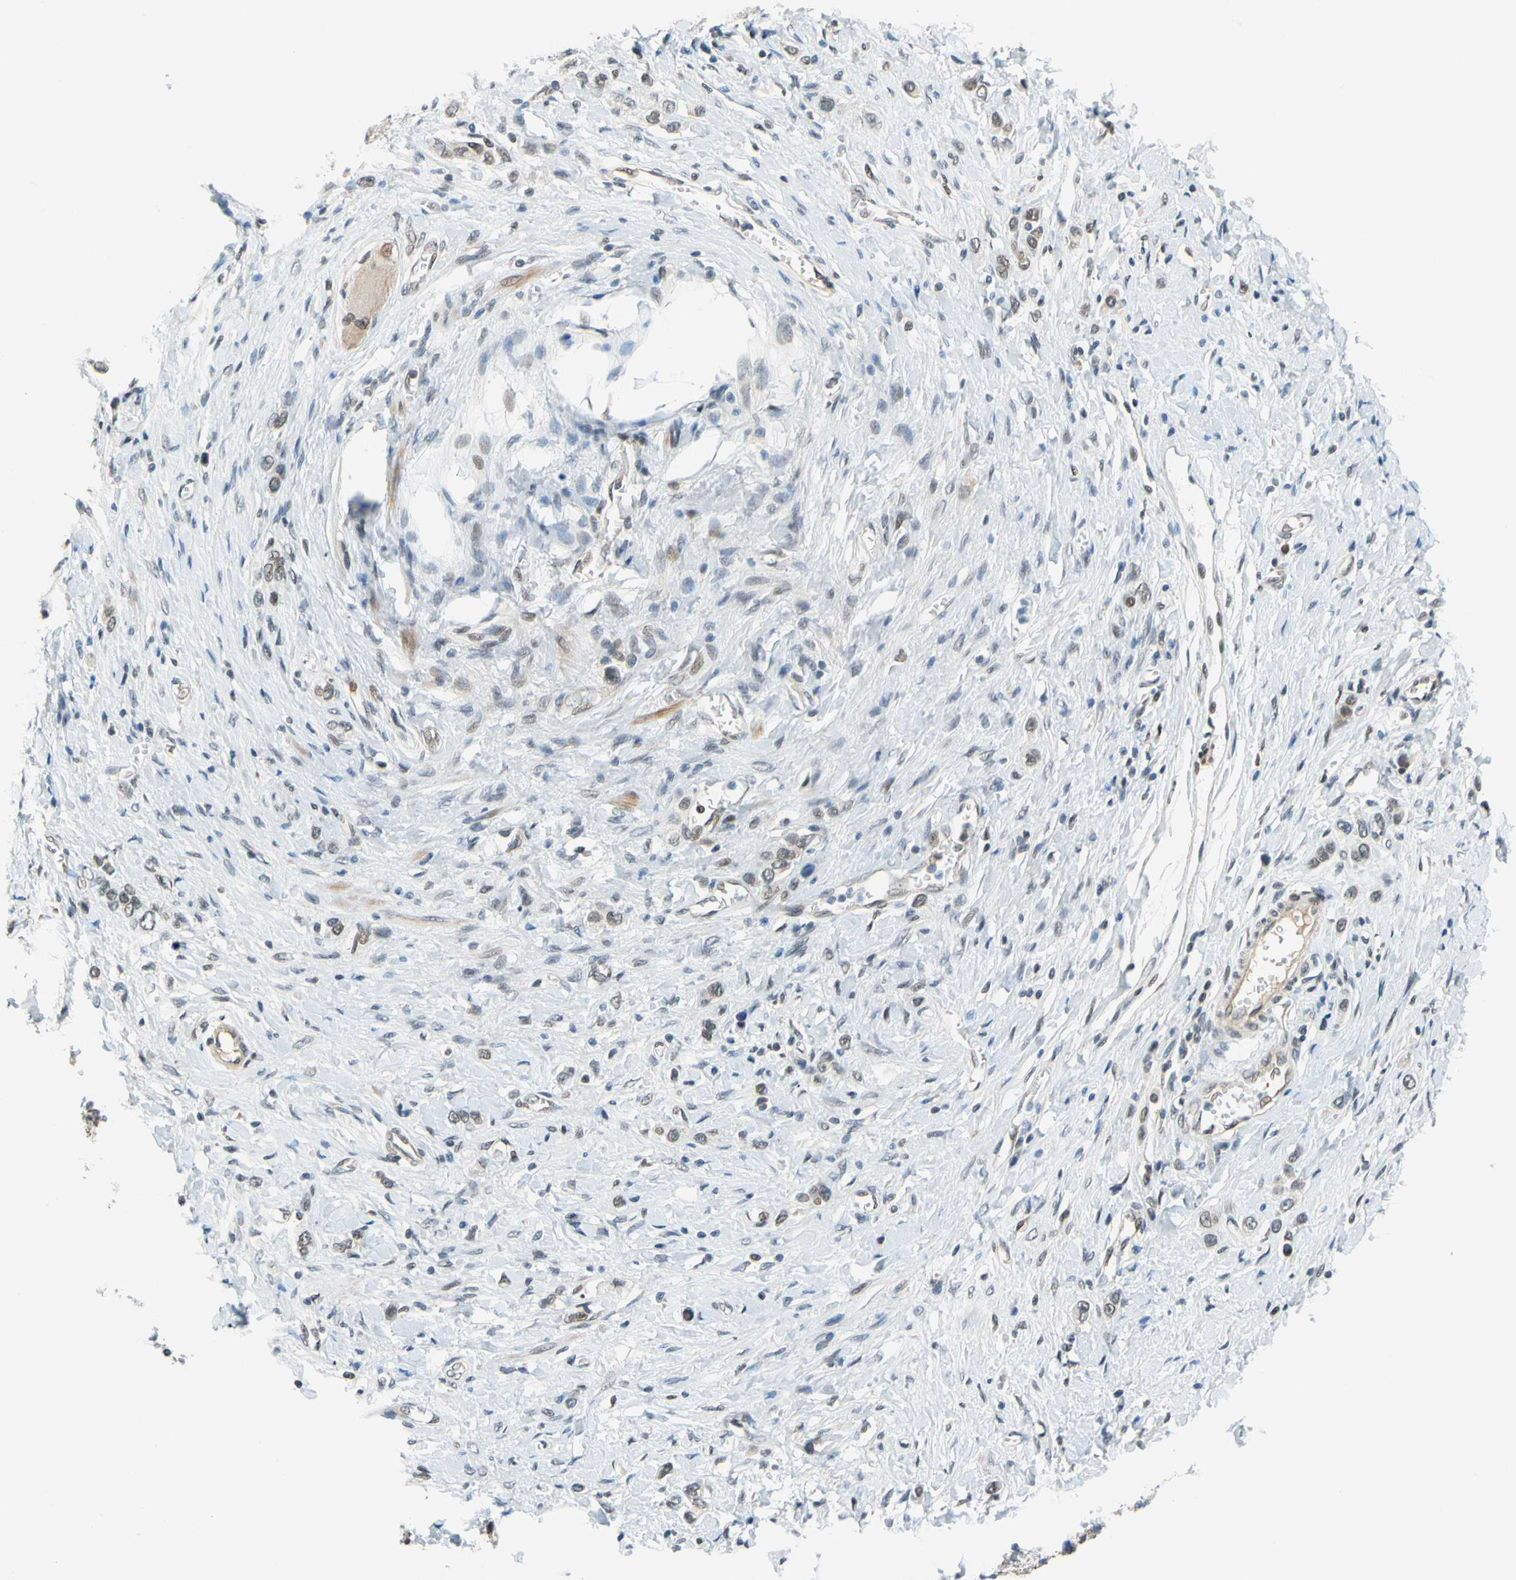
{"staining": {"intensity": "weak", "quantity": "25%-75%", "location": "cytoplasmic/membranous,nuclear"}, "tissue": "stomach cancer", "cell_type": "Tumor cells", "image_type": "cancer", "snomed": [{"axis": "morphology", "description": "Normal tissue, NOS"}, {"axis": "morphology", "description": "Adenocarcinoma, NOS"}, {"axis": "topography", "description": "Stomach, upper"}, {"axis": "topography", "description": "Stomach"}], "caption": "Brown immunohistochemical staining in stomach adenocarcinoma reveals weak cytoplasmic/membranous and nuclear positivity in approximately 25%-75% of tumor cells.", "gene": "POGZ", "patient": {"sex": "female", "age": 65}}